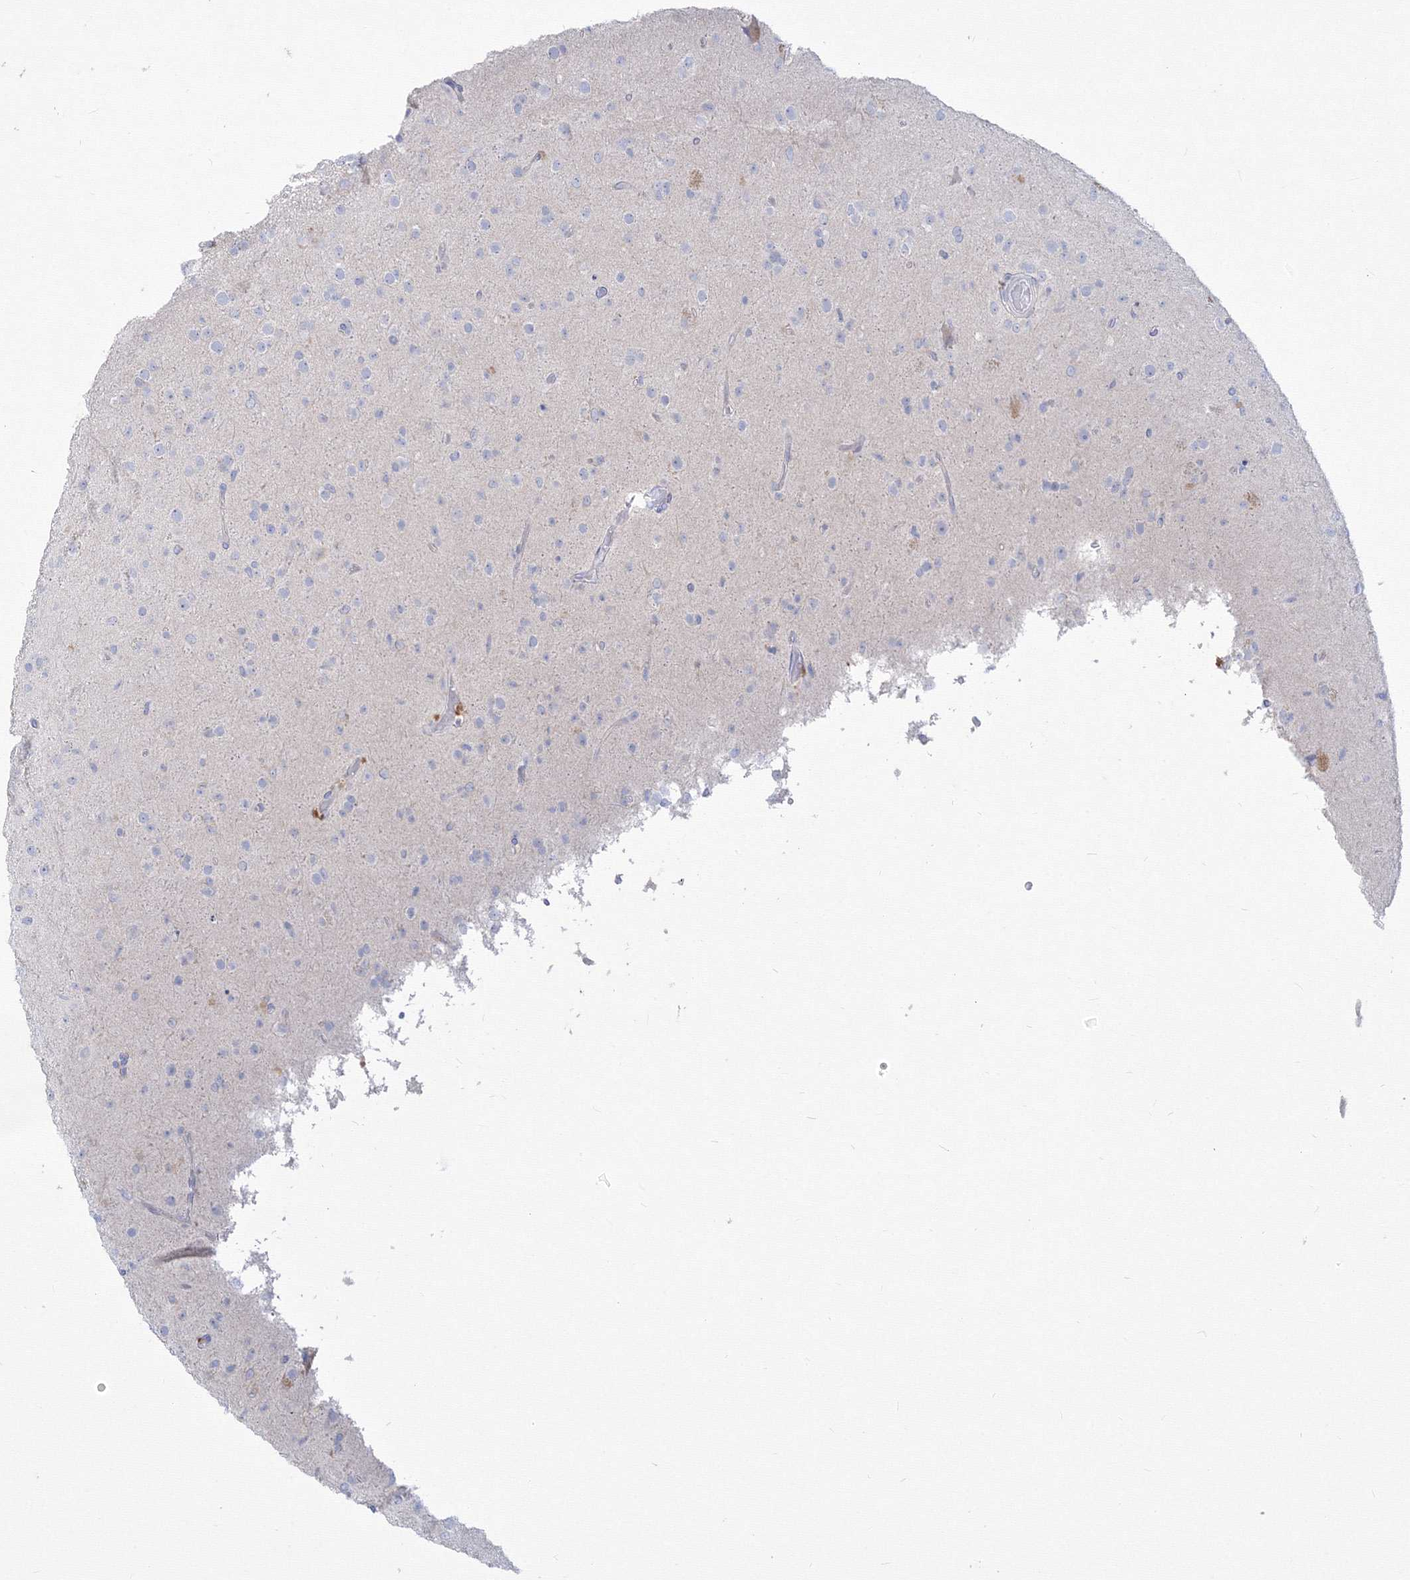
{"staining": {"intensity": "negative", "quantity": "none", "location": "none"}, "tissue": "glioma", "cell_type": "Tumor cells", "image_type": "cancer", "snomed": [{"axis": "morphology", "description": "Glioma, malignant, Low grade"}, {"axis": "topography", "description": "Brain"}], "caption": "Malignant glioma (low-grade) was stained to show a protein in brown. There is no significant staining in tumor cells.", "gene": "FBXL8", "patient": {"sex": "male", "age": 65}}